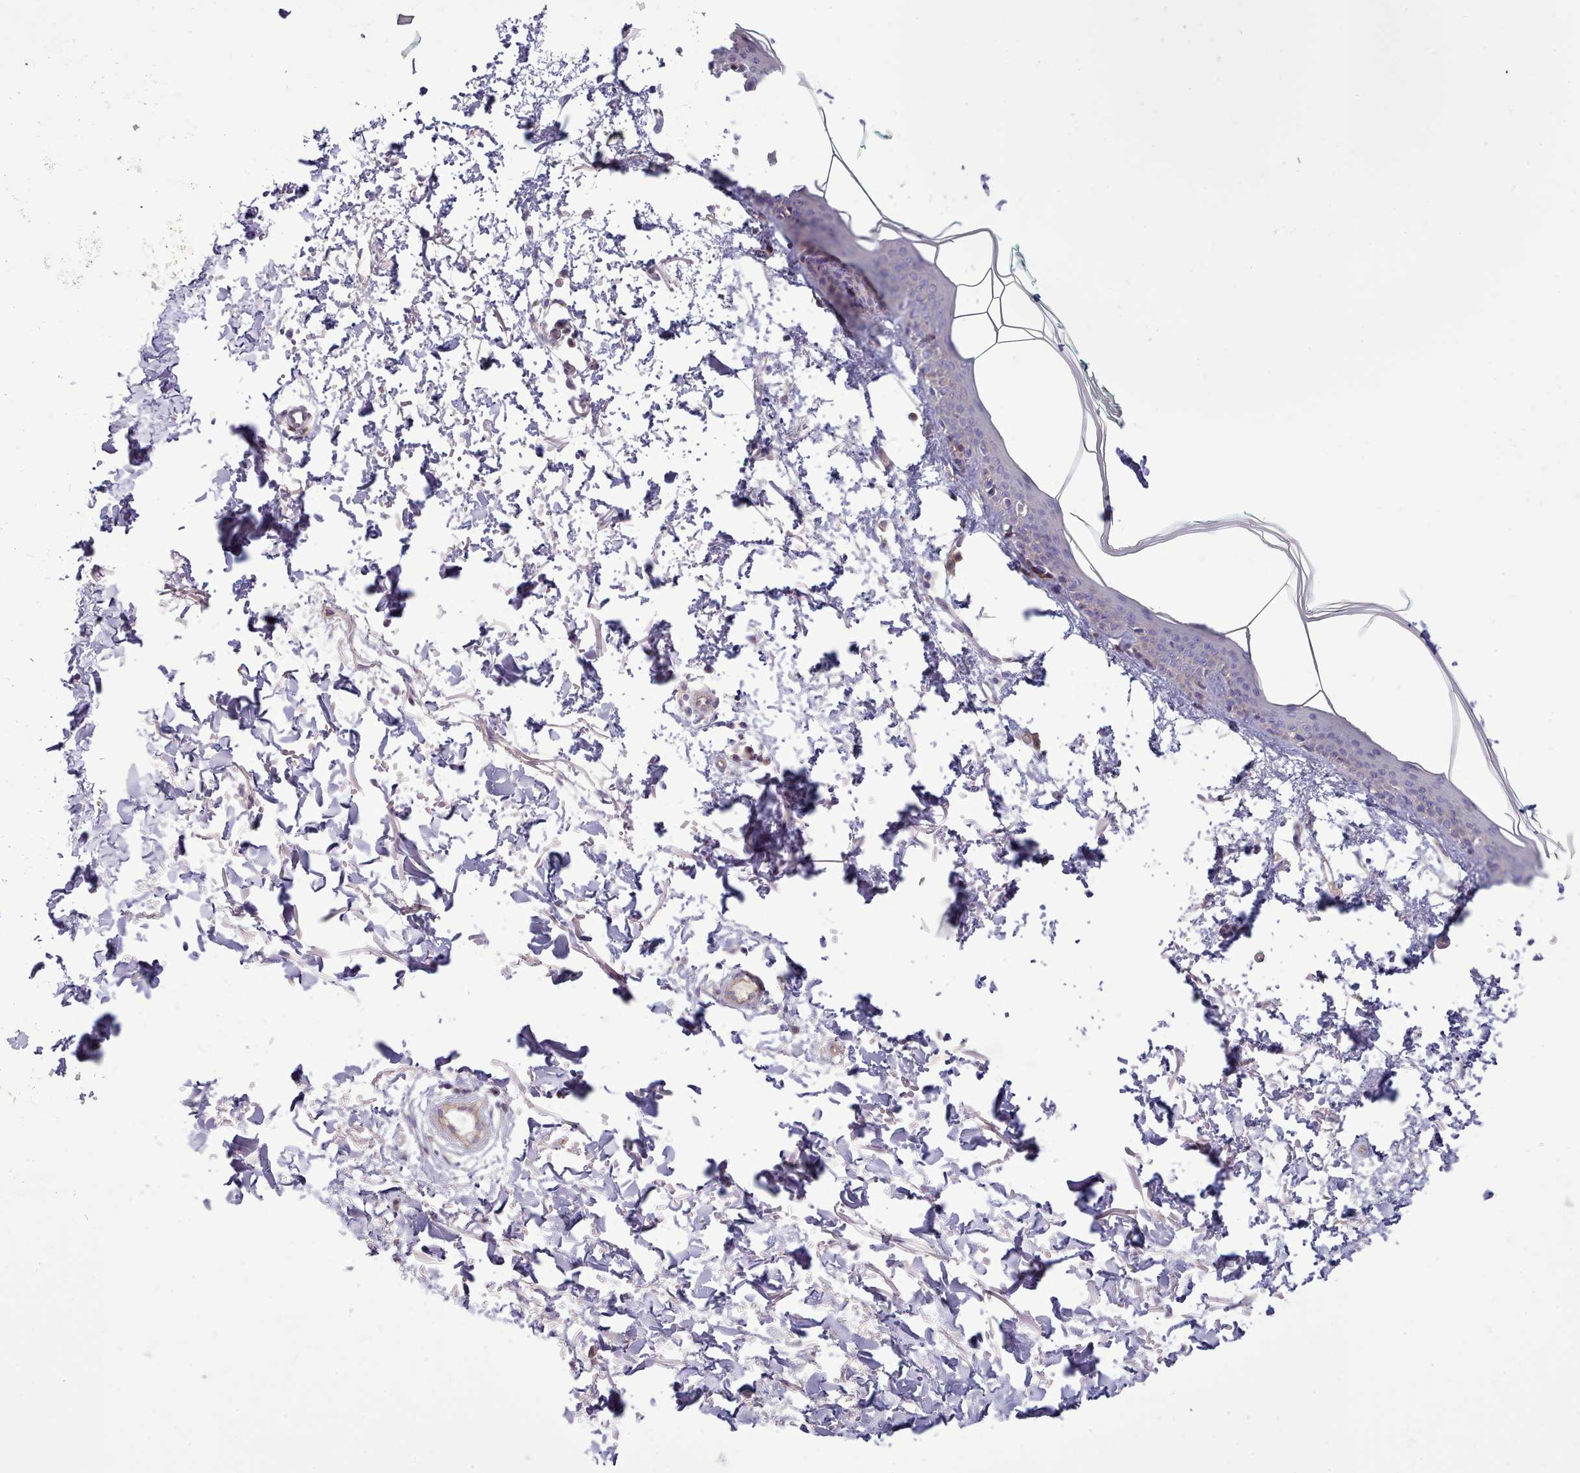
{"staining": {"intensity": "negative", "quantity": "none", "location": "none"}, "tissue": "skin", "cell_type": "Fibroblasts", "image_type": "normal", "snomed": [{"axis": "morphology", "description": "Normal tissue, NOS"}, {"axis": "topography", "description": "Skin"}], "caption": "Photomicrograph shows no protein staining in fibroblasts of unremarkable skin. The staining was performed using DAB (3,3'-diaminobenzidine) to visualize the protein expression in brown, while the nuclei were stained in blue with hematoxylin (Magnification: 20x).", "gene": "TENT4B", "patient": {"sex": "male", "age": 66}}